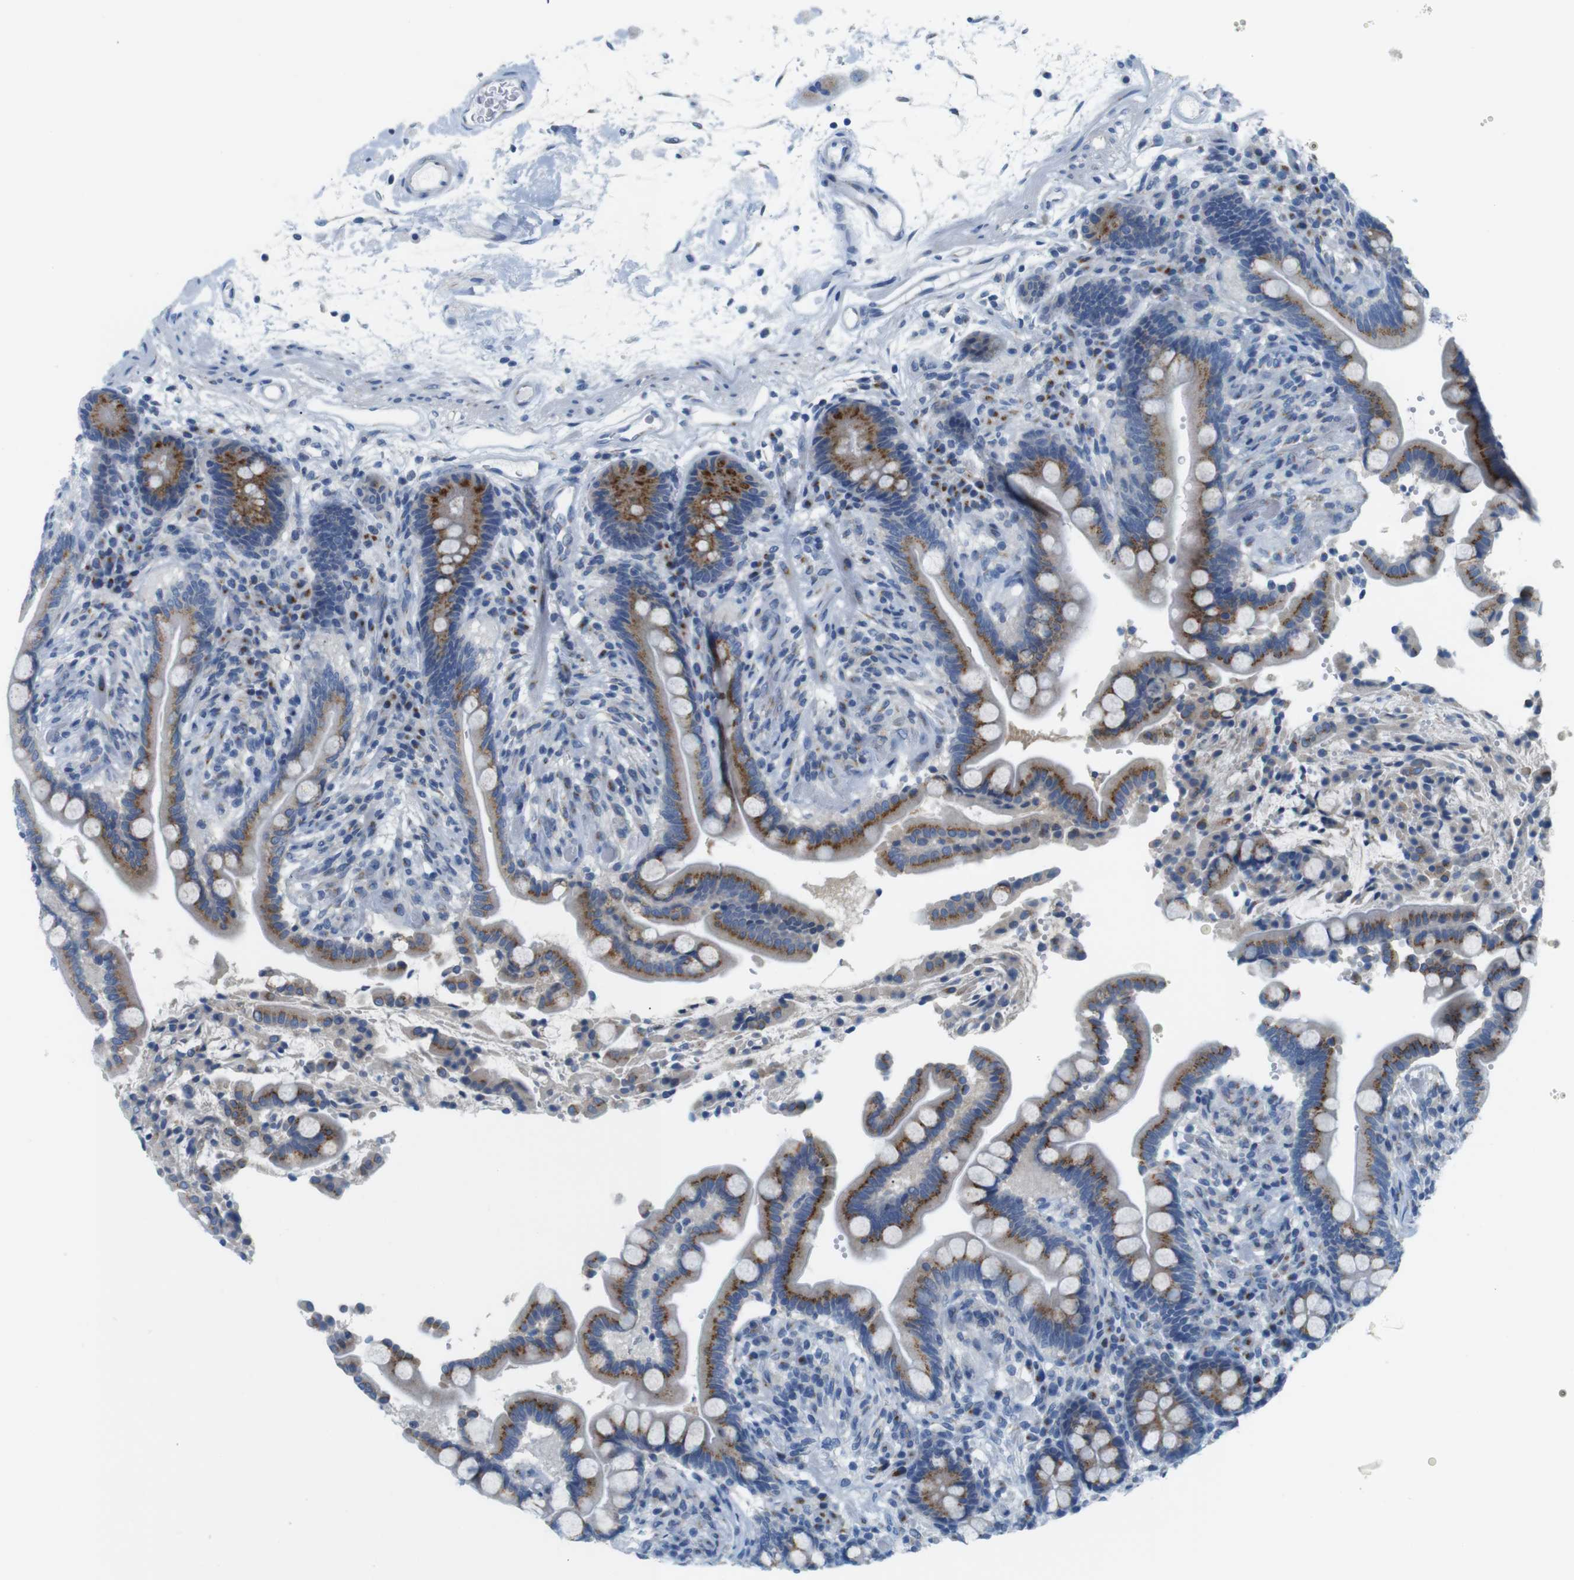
{"staining": {"intensity": "negative", "quantity": "none", "location": "none"}, "tissue": "colon", "cell_type": "Endothelial cells", "image_type": "normal", "snomed": [{"axis": "morphology", "description": "Normal tissue, NOS"}, {"axis": "topography", "description": "Colon"}], "caption": "Human colon stained for a protein using immunohistochemistry (IHC) demonstrates no expression in endothelial cells.", "gene": "GOLGA2", "patient": {"sex": "male", "age": 73}}